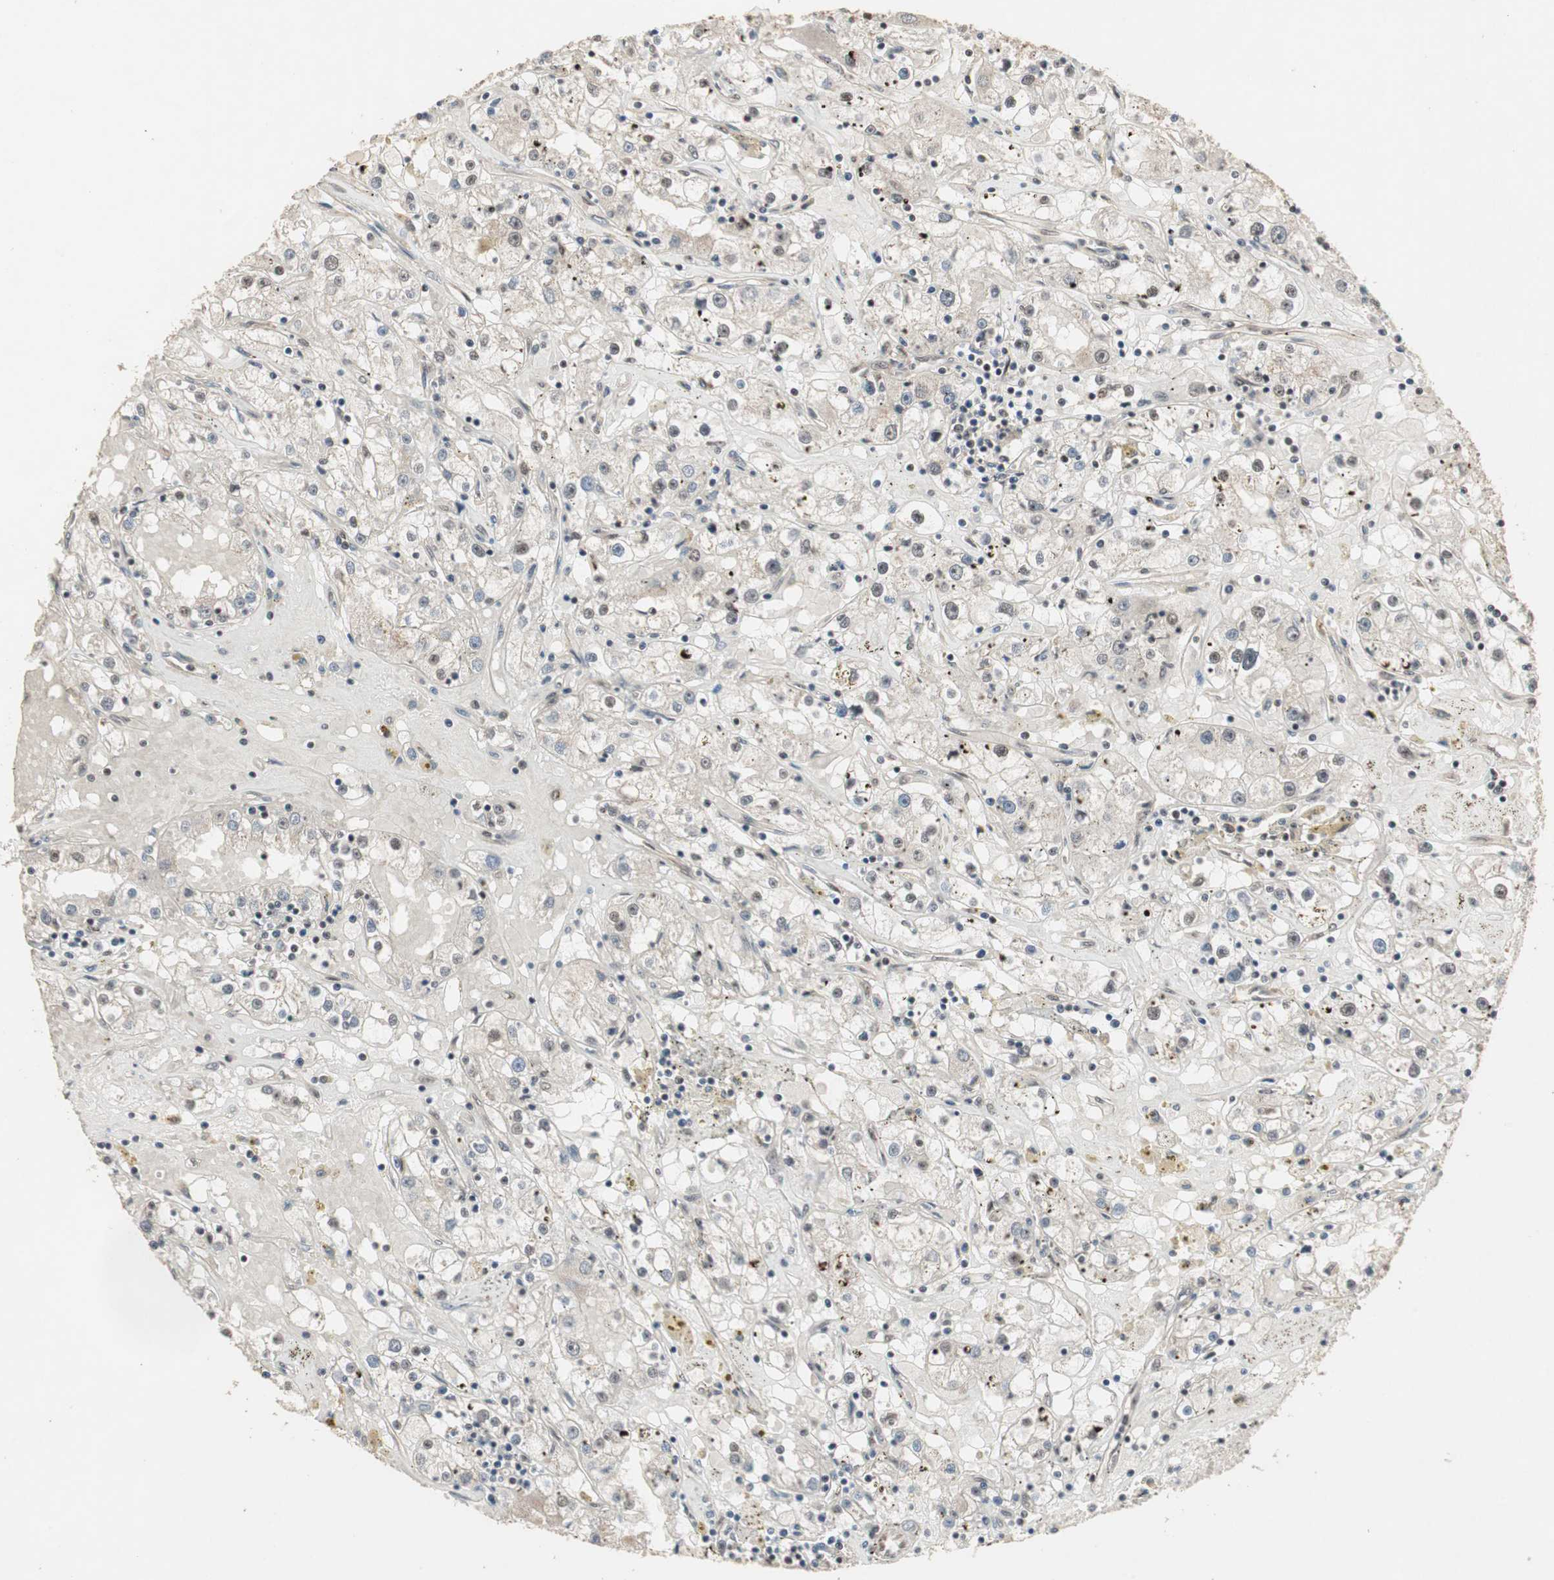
{"staining": {"intensity": "weak", "quantity": "25%-75%", "location": "cytoplasmic/membranous,nuclear"}, "tissue": "renal cancer", "cell_type": "Tumor cells", "image_type": "cancer", "snomed": [{"axis": "morphology", "description": "Adenocarcinoma, NOS"}, {"axis": "topography", "description": "Kidney"}], "caption": "Renal adenocarcinoma stained with DAB immunohistochemistry (IHC) displays low levels of weak cytoplasmic/membranous and nuclear expression in approximately 25%-75% of tumor cells. (Brightfield microscopy of DAB IHC at high magnification).", "gene": "CSNK2B", "patient": {"sex": "male", "age": 56}}